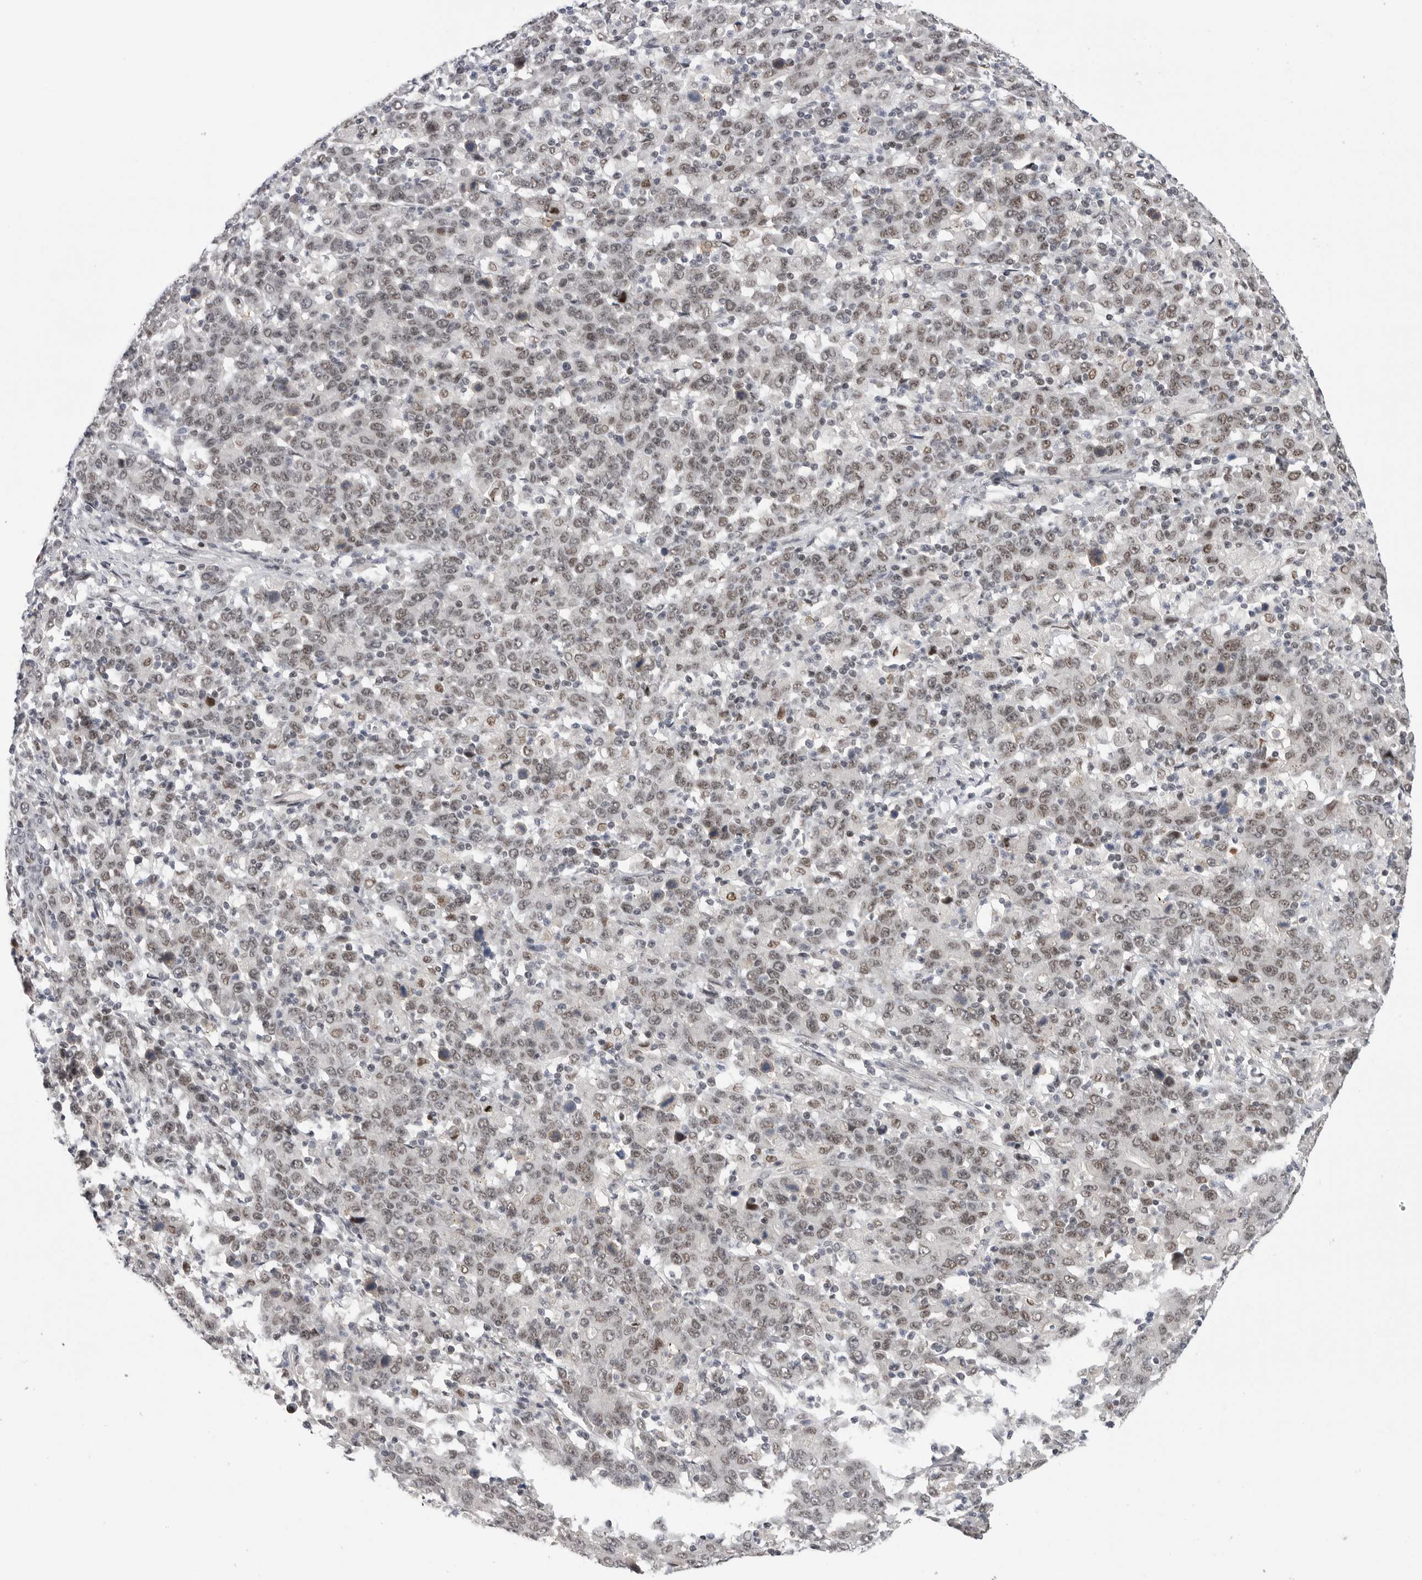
{"staining": {"intensity": "weak", "quantity": ">75%", "location": "nuclear"}, "tissue": "stomach cancer", "cell_type": "Tumor cells", "image_type": "cancer", "snomed": [{"axis": "morphology", "description": "Adenocarcinoma, NOS"}, {"axis": "topography", "description": "Stomach, upper"}], "caption": "Brown immunohistochemical staining in stomach adenocarcinoma exhibits weak nuclear expression in about >75% of tumor cells.", "gene": "POU5F1", "patient": {"sex": "male", "age": 69}}